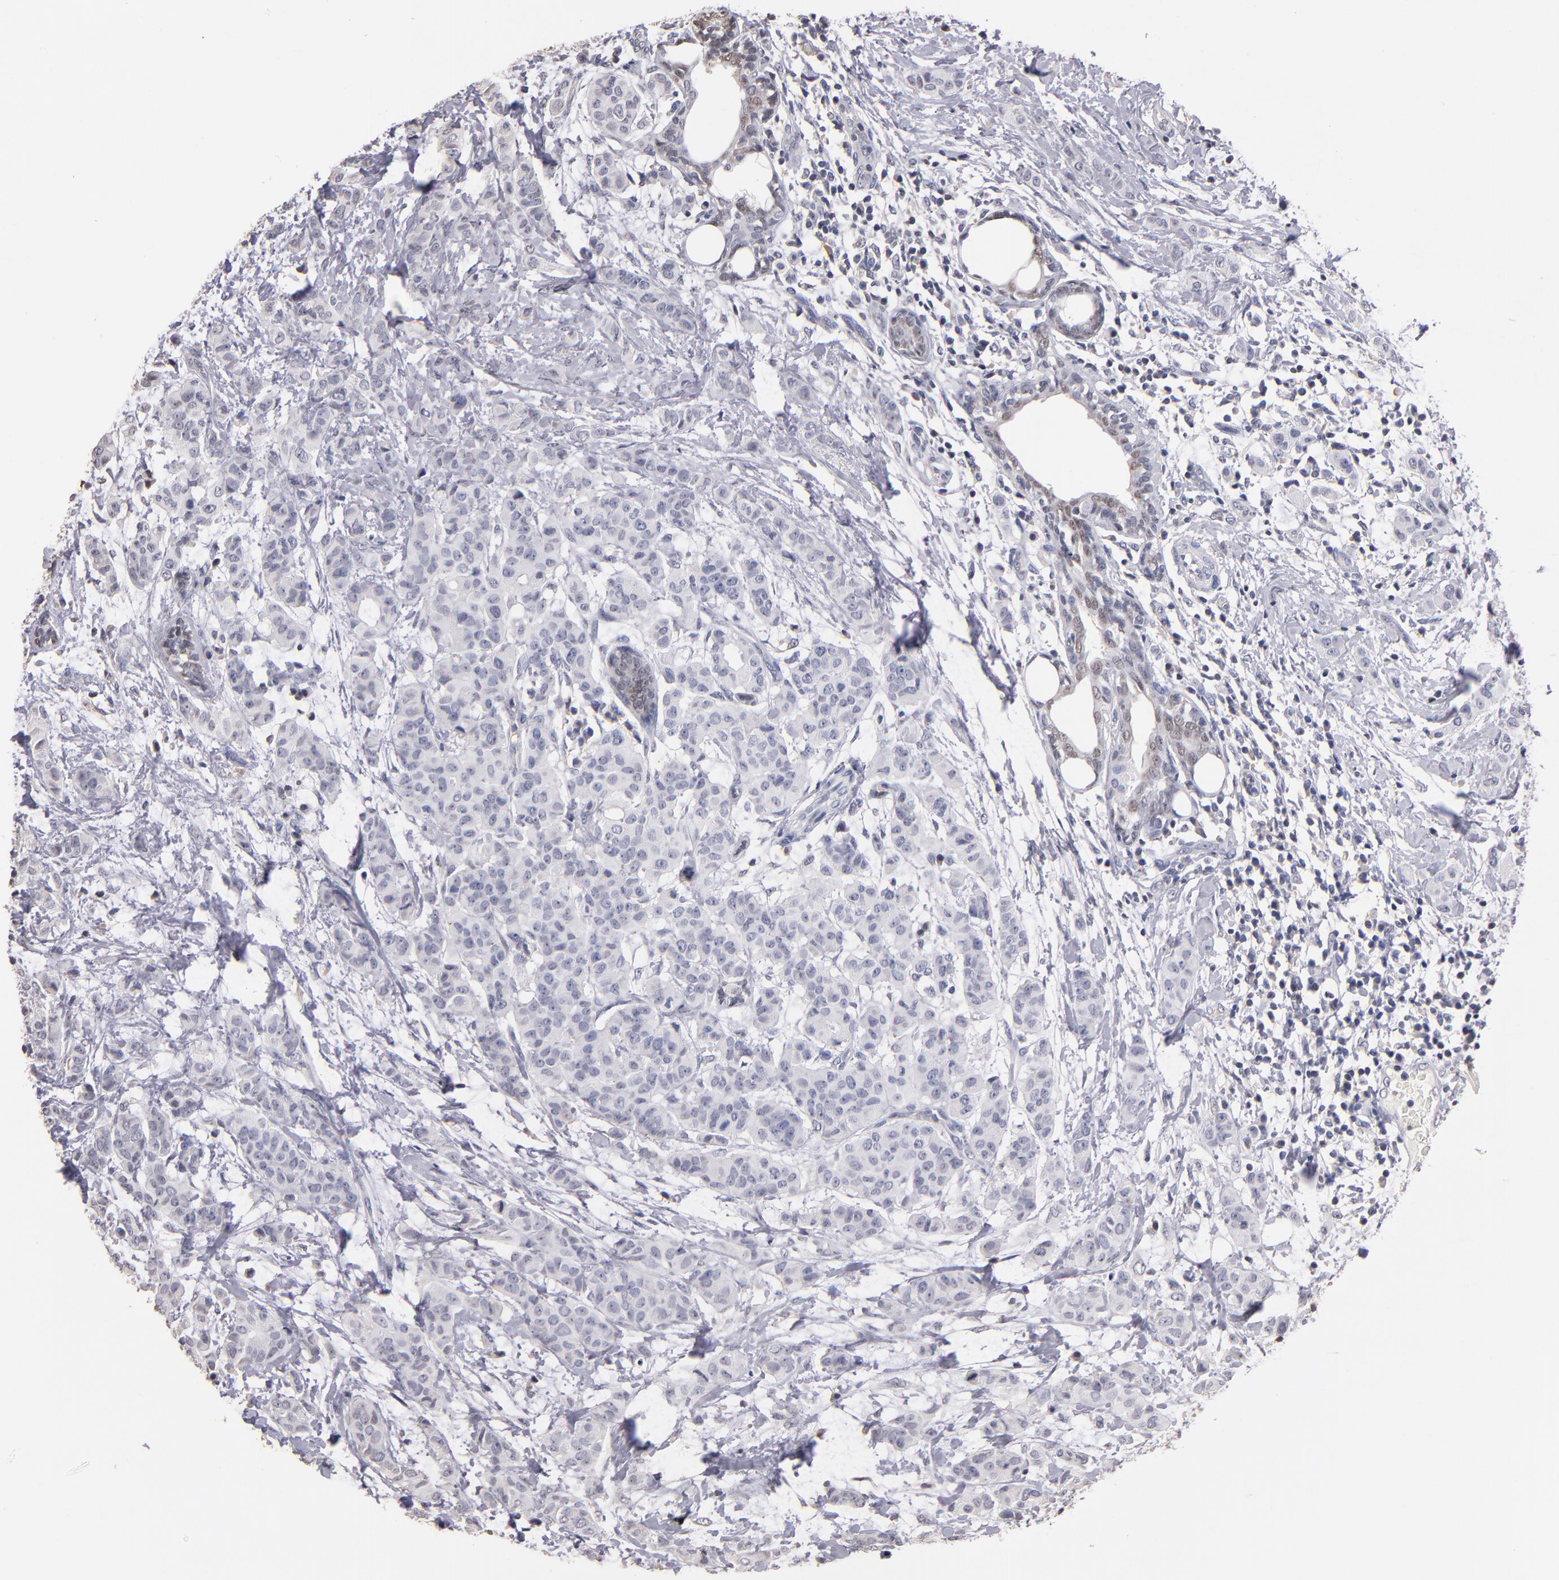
{"staining": {"intensity": "negative", "quantity": "none", "location": "none"}, "tissue": "breast cancer", "cell_type": "Tumor cells", "image_type": "cancer", "snomed": [{"axis": "morphology", "description": "Duct carcinoma"}, {"axis": "topography", "description": "Breast"}], "caption": "The photomicrograph demonstrates no significant positivity in tumor cells of intraductal carcinoma (breast). (DAB immunohistochemistry with hematoxylin counter stain).", "gene": "SOX10", "patient": {"sex": "female", "age": 40}}